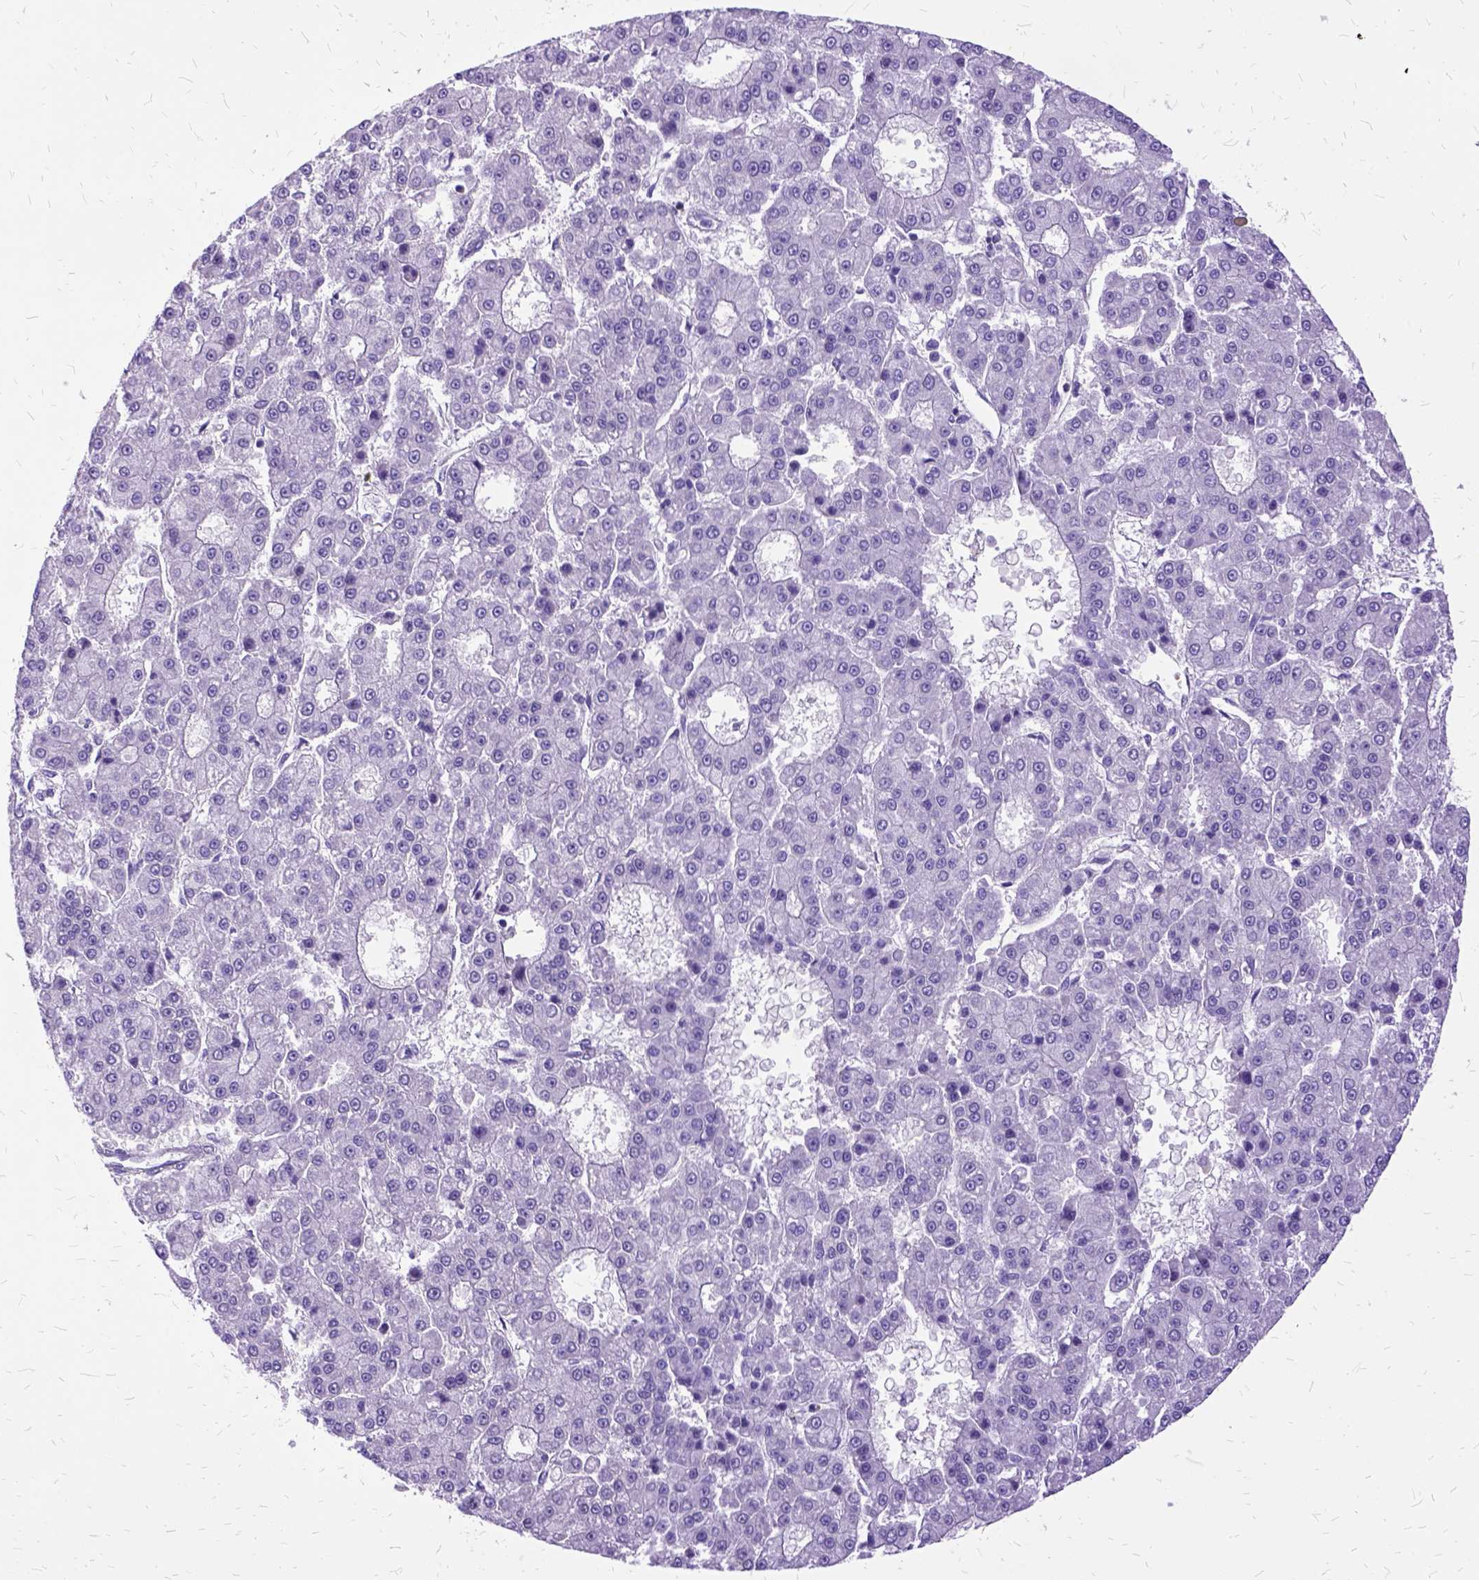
{"staining": {"intensity": "negative", "quantity": "none", "location": "none"}, "tissue": "liver cancer", "cell_type": "Tumor cells", "image_type": "cancer", "snomed": [{"axis": "morphology", "description": "Carcinoma, Hepatocellular, NOS"}, {"axis": "topography", "description": "Liver"}], "caption": "Immunohistochemical staining of human liver cancer exhibits no significant expression in tumor cells.", "gene": "OXCT1", "patient": {"sex": "male", "age": 70}}